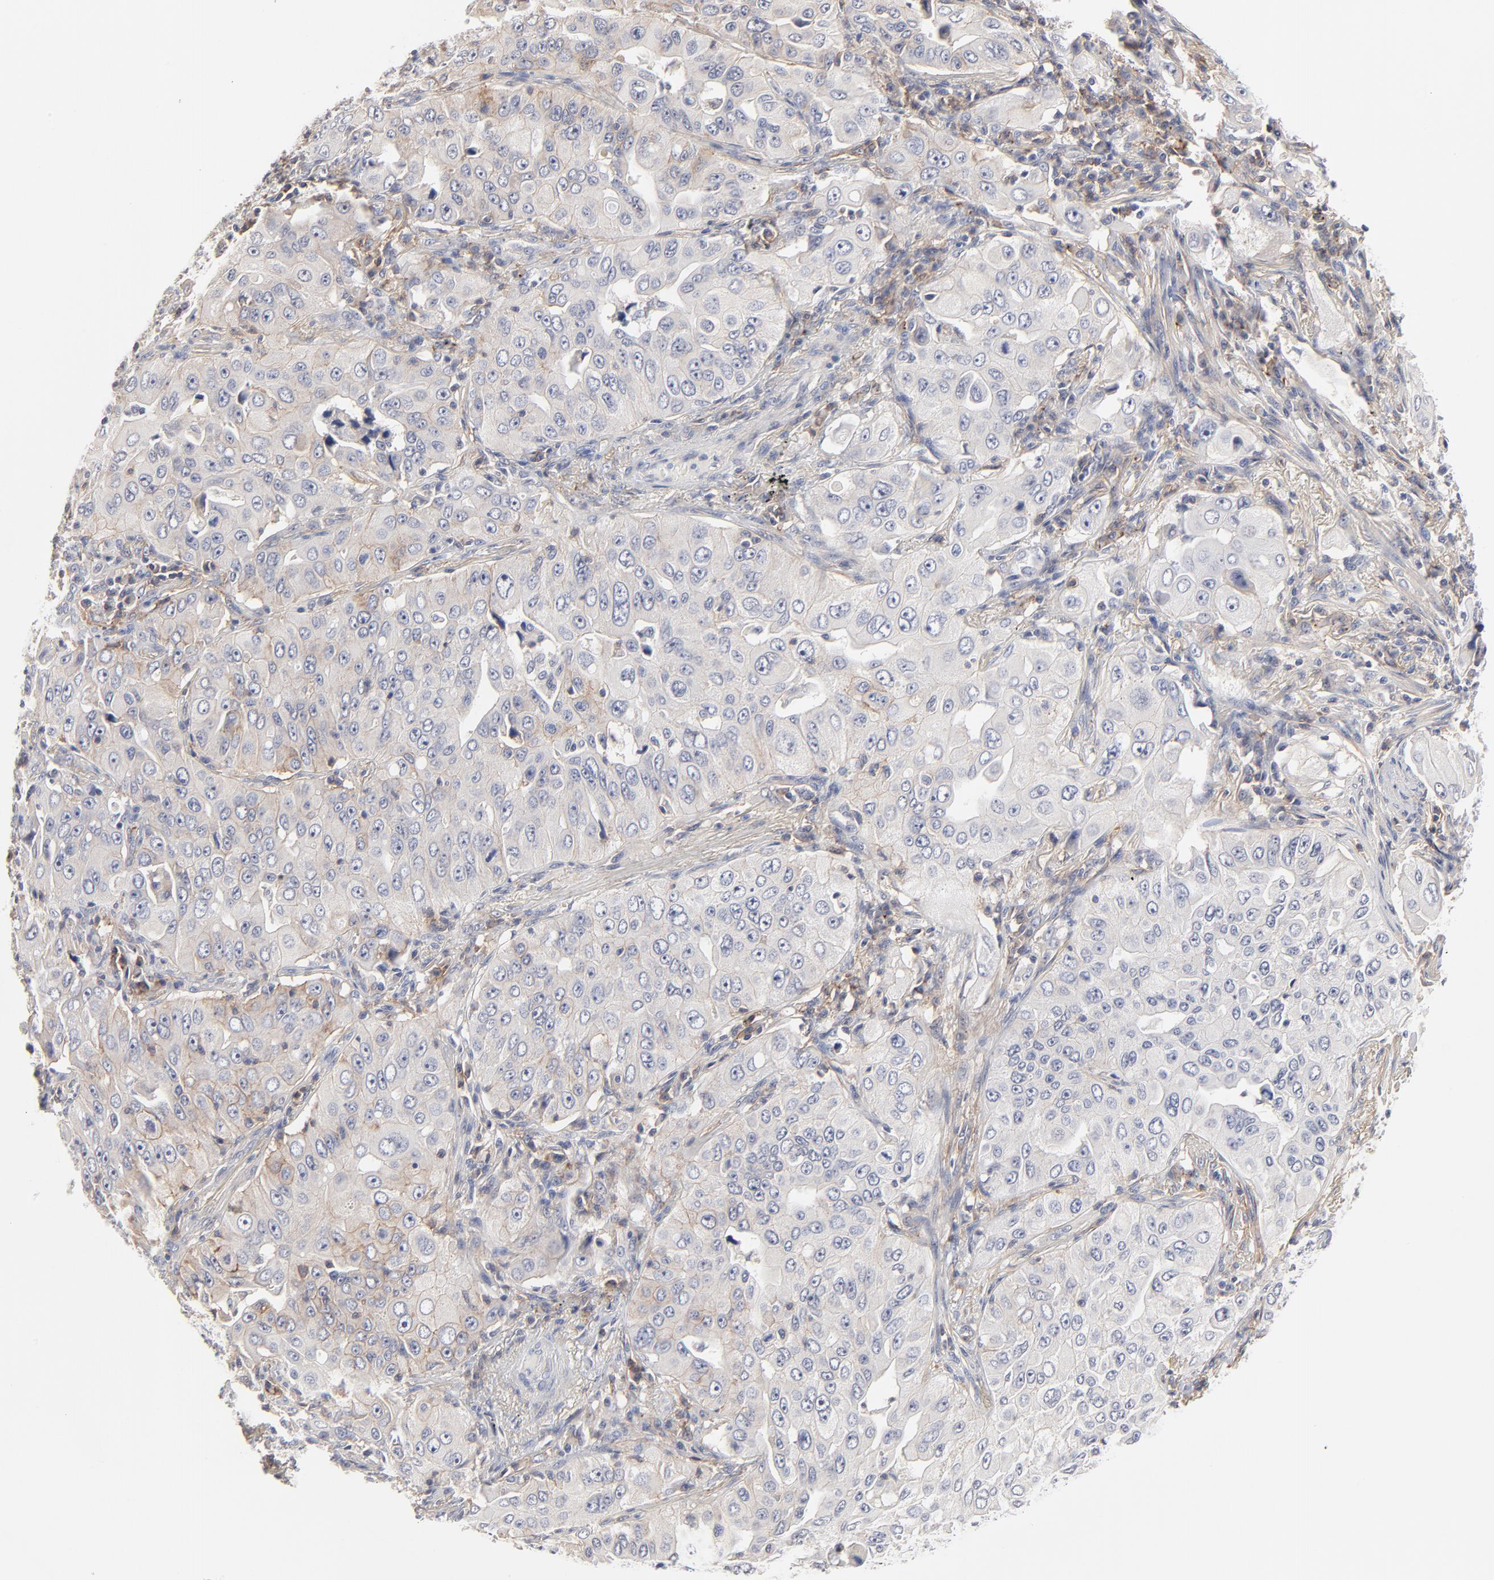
{"staining": {"intensity": "moderate", "quantity": "<25%", "location": "cytoplasmic/membranous"}, "tissue": "lung cancer", "cell_type": "Tumor cells", "image_type": "cancer", "snomed": [{"axis": "morphology", "description": "Adenocarcinoma, NOS"}, {"axis": "topography", "description": "Lung"}], "caption": "Tumor cells reveal moderate cytoplasmic/membranous staining in about <25% of cells in adenocarcinoma (lung).", "gene": "SLC16A1", "patient": {"sex": "male", "age": 84}}